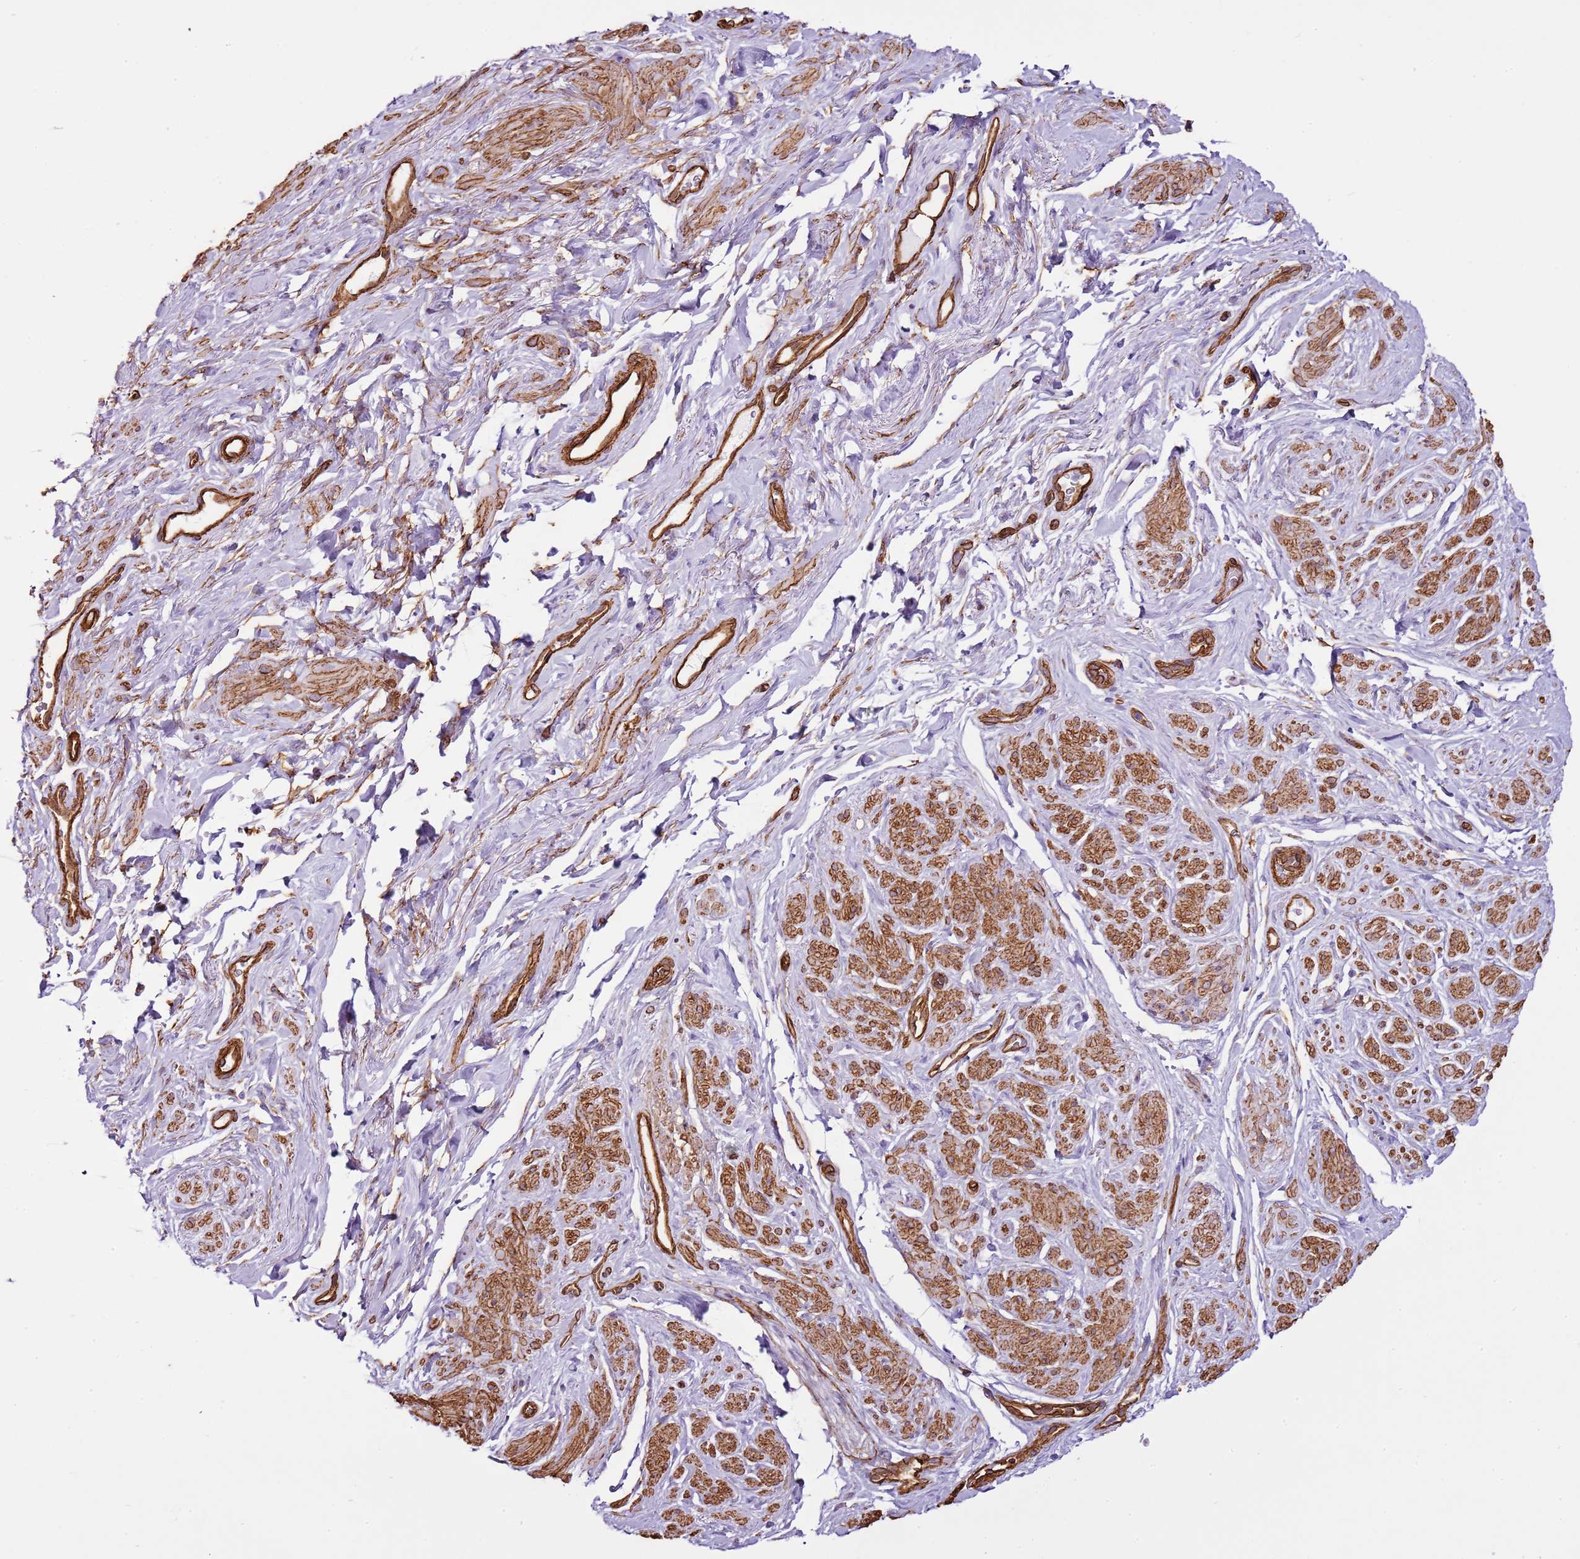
{"staining": {"intensity": "moderate", "quantity": "25%-75%", "location": "cytoplasmic/membranous"}, "tissue": "smooth muscle", "cell_type": "Smooth muscle cells", "image_type": "normal", "snomed": [{"axis": "morphology", "description": "Normal tissue, NOS"}, {"axis": "topography", "description": "Smooth muscle"}, {"axis": "topography", "description": "Peripheral nerve tissue"}], "caption": "Smooth muscle cells display moderate cytoplasmic/membranous expression in approximately 25%-75% of cells in normal smooth muscle.", "gene": "CTDSPL", "patient": {"sex": "male", "age": 69}}